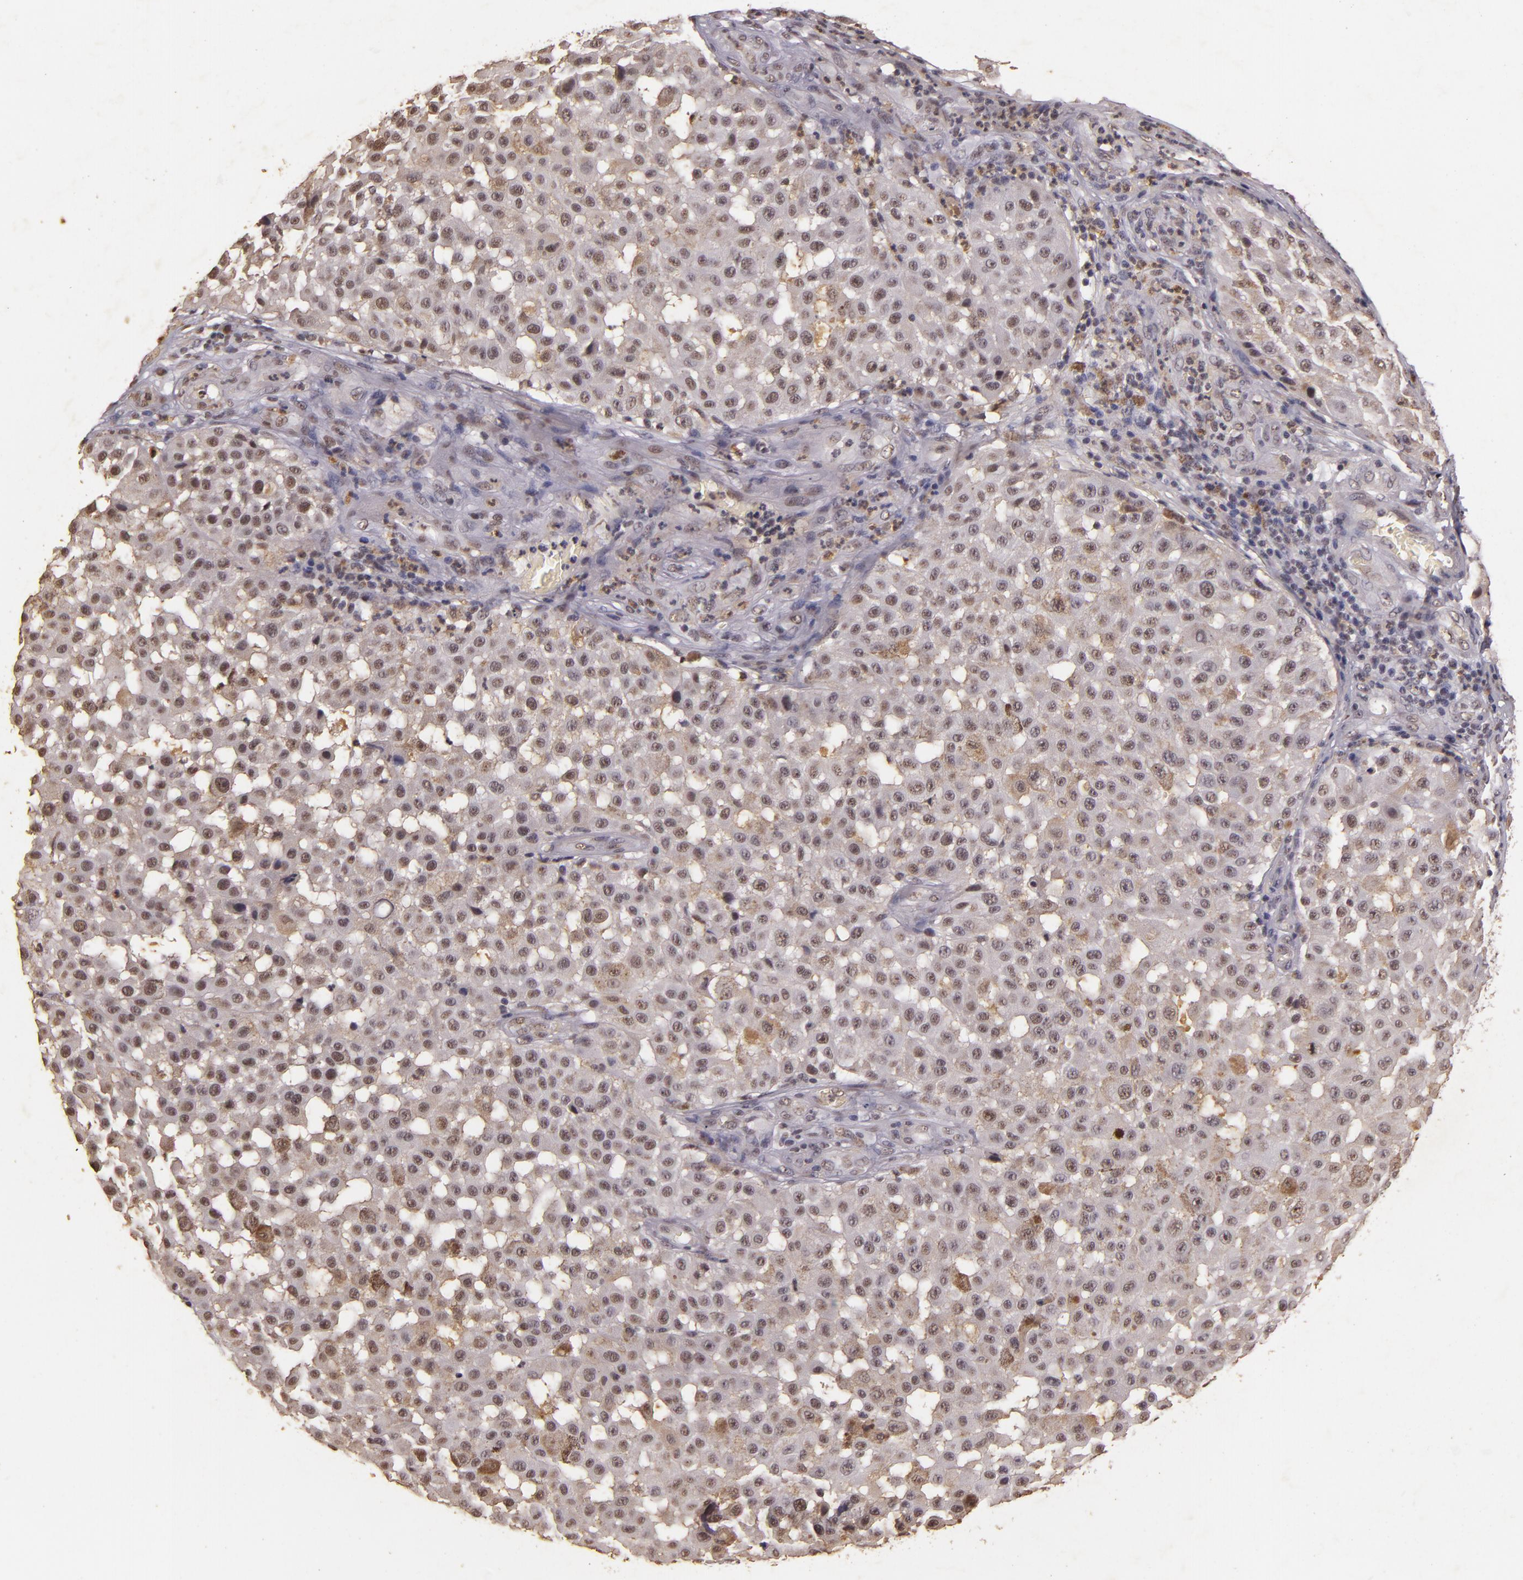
{"staining": {"intensity": "weak", "quantity": "25%-75%", "location": "nuclear"}, "tissue": "melanoma", "cell_type": "Tumor cells", "image_type": "cancer", "snomed": [{"axis": "morphology", "description": "Malignant melanoma, NOS"}, {"axis": "topography", "description": "Skin"}], "caption": "Tumor cells demonstrate low levels of weak nuclear positivity in approximately 25%-75% of cells in human melanoma.", "gene": "CBX3", "patient": {"sex": "female", "age": 64}}